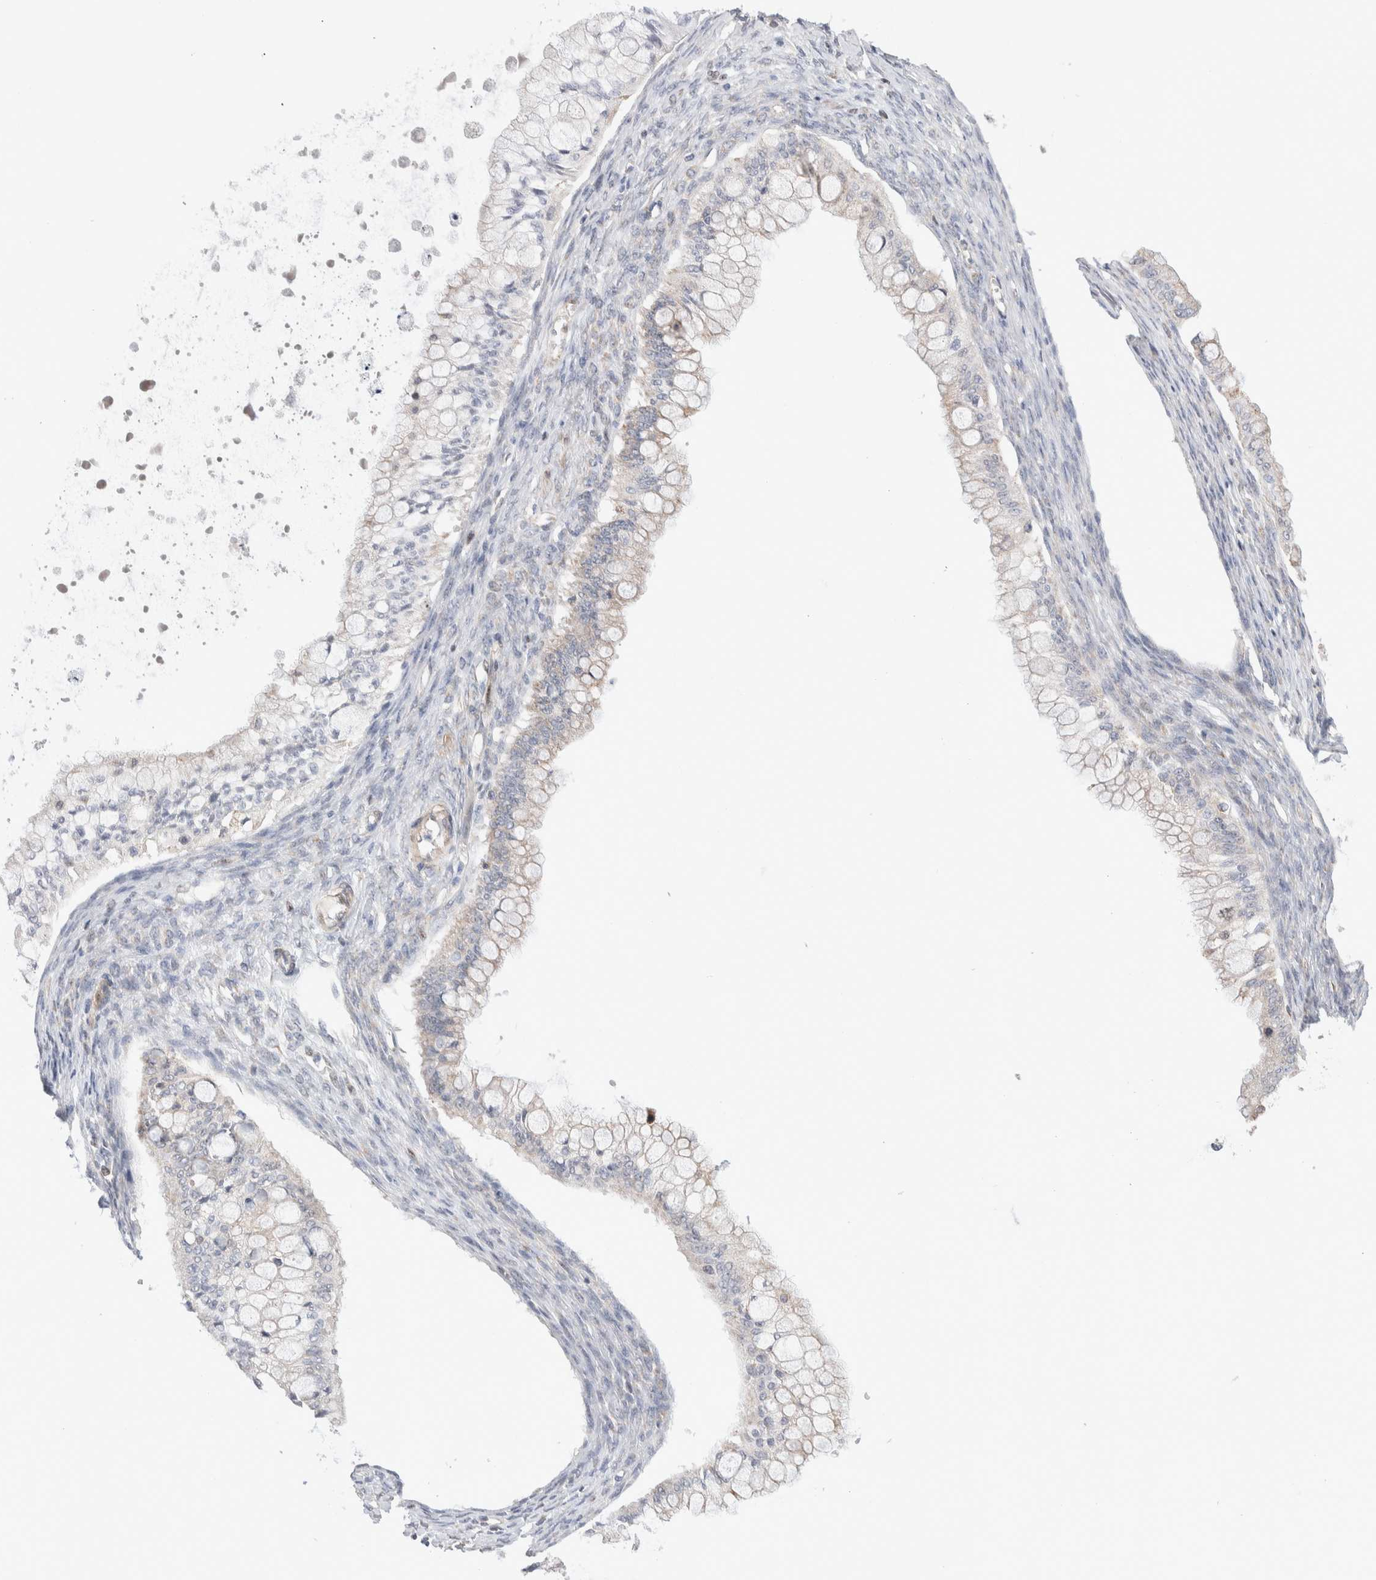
{"staining": {"intensity": "negative", "quantity": "none", "location": "none"}, "tissue": "ovarian cancer", "cell_type": "Tumor cells", "image_type": "cancer", "snomed": [{"axis": "morphology", "description": "Cystadenocarcinoma, mucinous, NOS"}, {"axis": "topography", "description": "Ovary"}], "caption": "There is no significant expression in tumor cells of ovarian mucinous cystadenocarcinoma.", "gene": "ZNF695", "patient": {"sex": "female", "age": 57}}